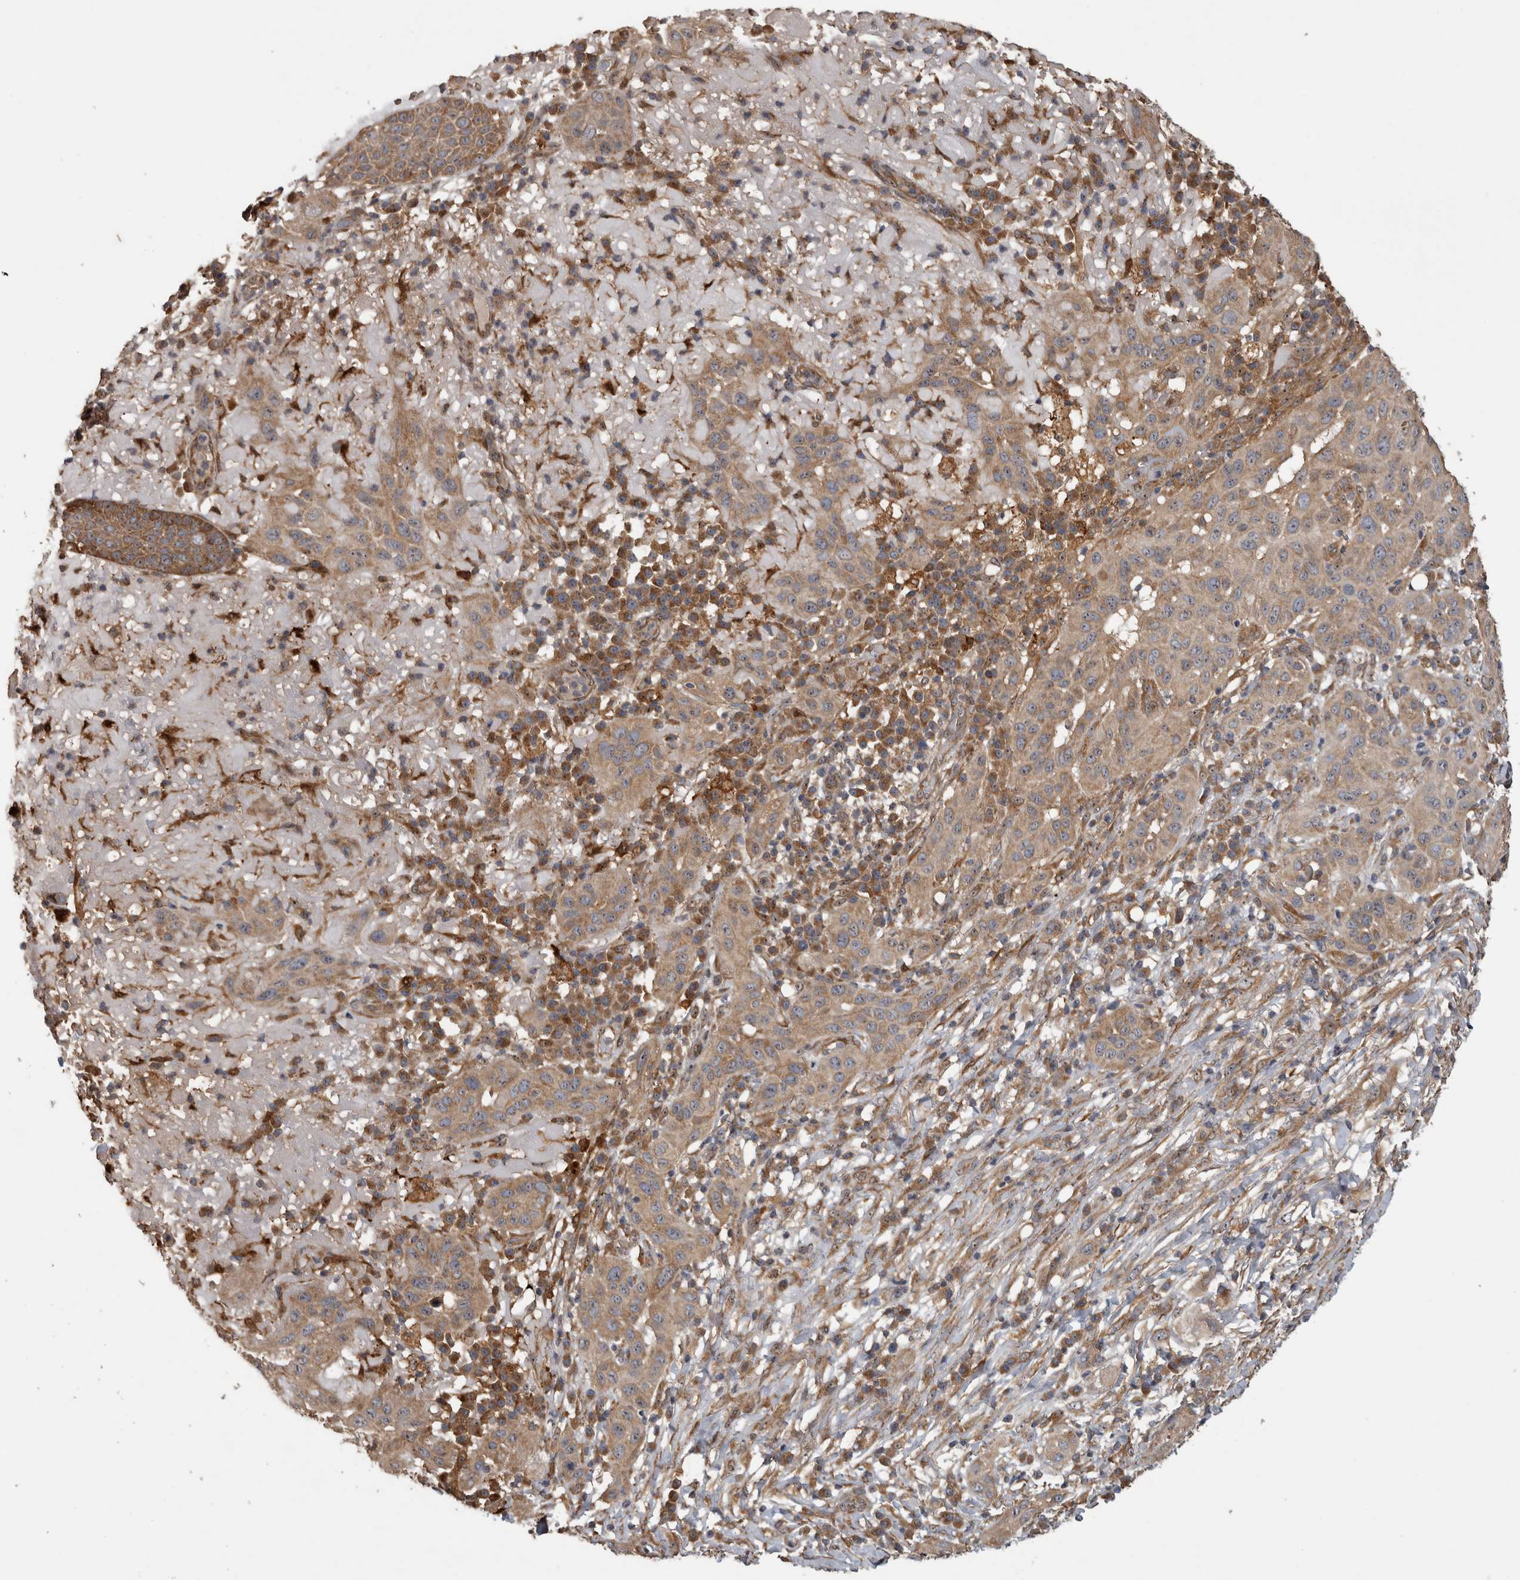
{"staining": {"intensity": "moderate", "quantity": ">75%", "location": "cytoplasmic/membranous"}, "tissue": "skin cancer", "cell_type": "Tumor cells", "image_type": "cancer", "snomed": [{"axis": "morphology", "description": "Normal tissue, NOS"}, {"axis": "morphology", "description": "Squamous cell carcinoma, NOS"}, {"axis": "topography", "description": "Skin"}], "caption": "Immunohistochemistry image of human skin cancer (squamous cell carcinoma) stained for a protein (brown), which demonstrates medium levels of moderate cytoplasmic/membranous staining in about >75% of tumor cells.", "gene": "ATXN2", "patient": {"sex": "female", "age": 96}}